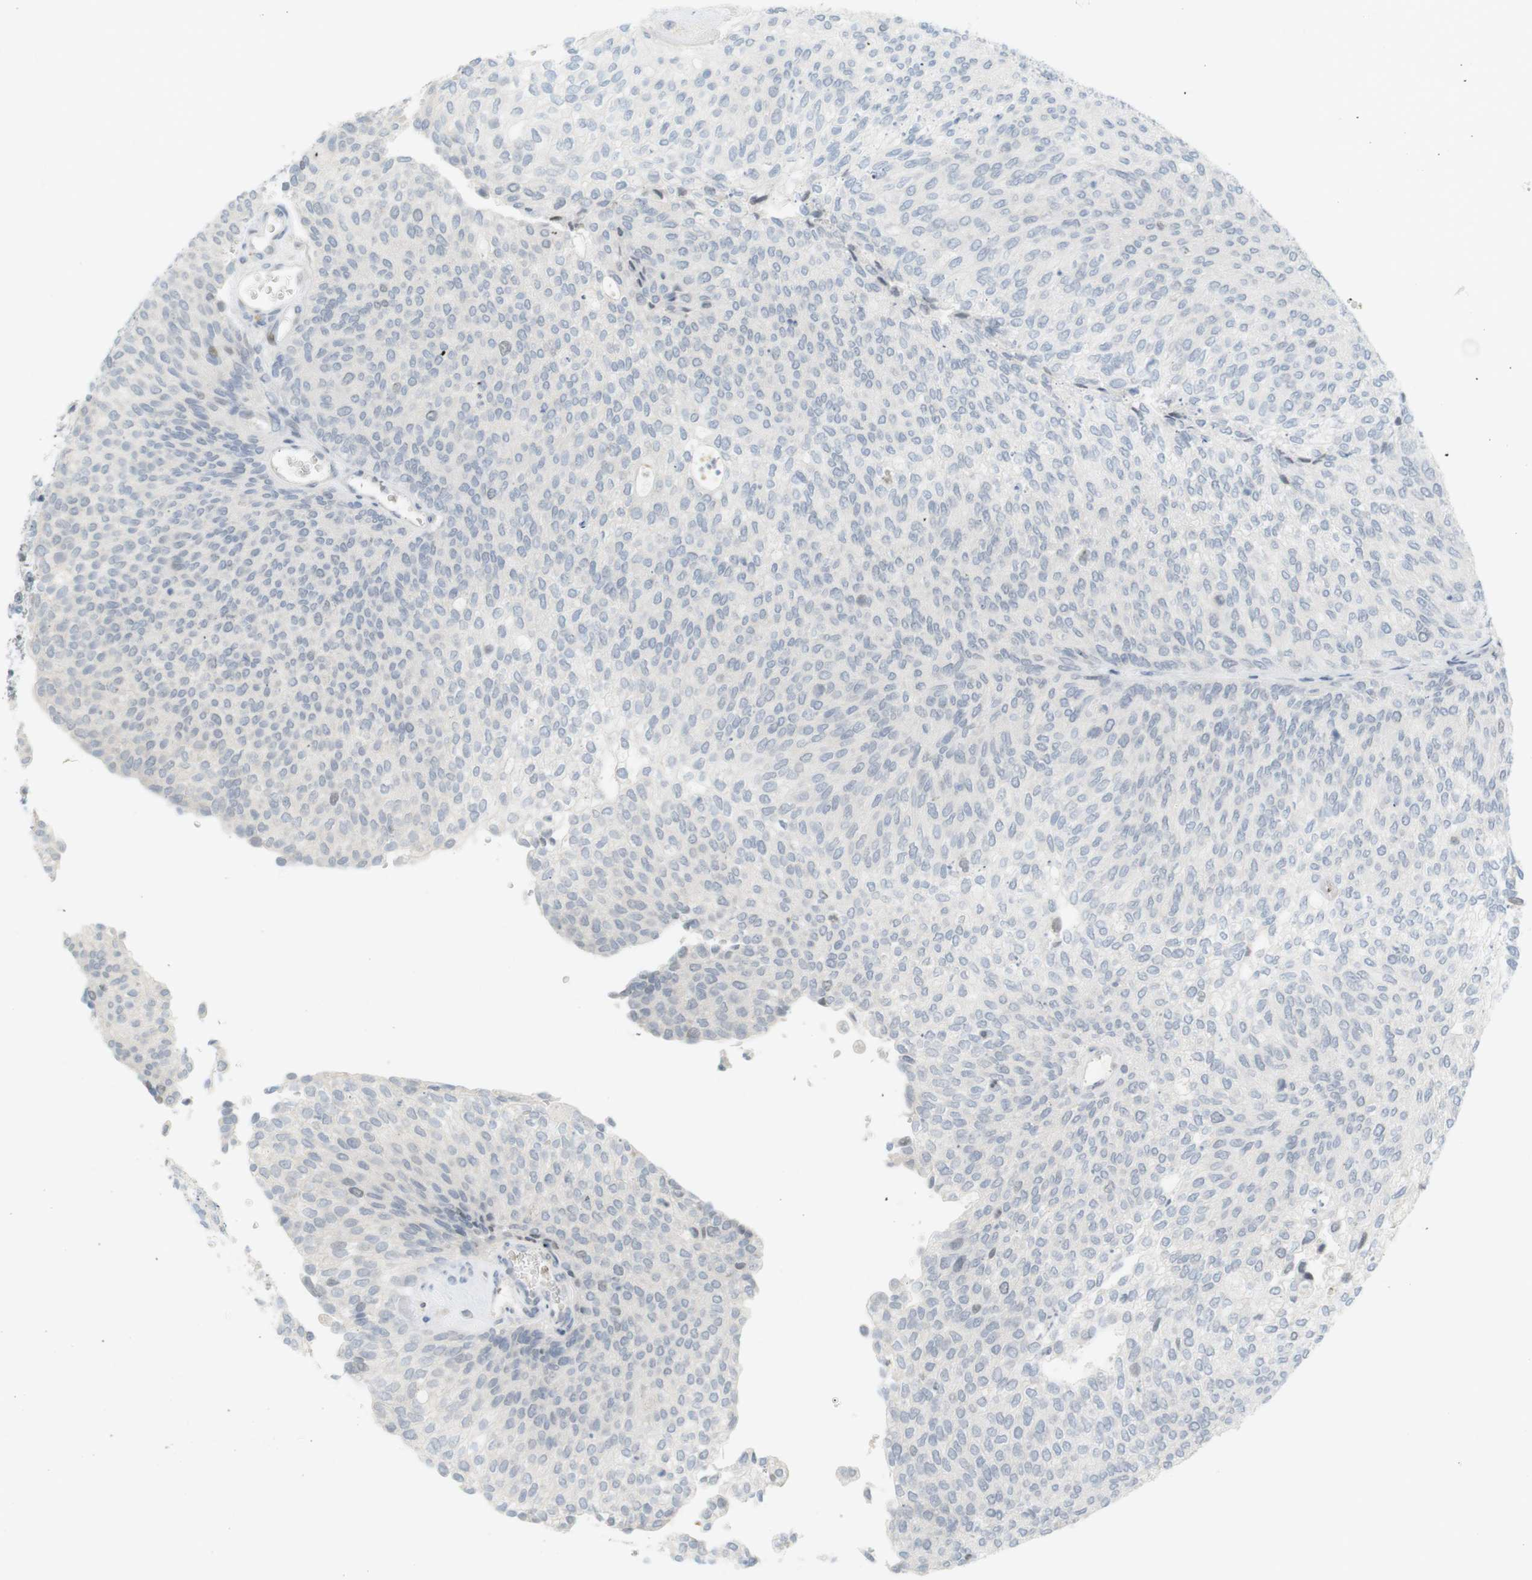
{"staining": {"intensity": "negative", "quantity": "none", "location": "none"}, "tissue": "urothelial cancer", "cell_type": "Tumor cells", "image_type": "cancer", "snomed": [{"axis": "morphology", "description": "Urothelial carcinoma, Low grade"}, {"axis": "topography", "description": "Urinary bladder"}], "caption": "This is an IHC histopathology image of human urothelial cancer. There is no expression in tumor cells.", "gene": "DMC1", "patient": {"sex": "female", "age": 79}}